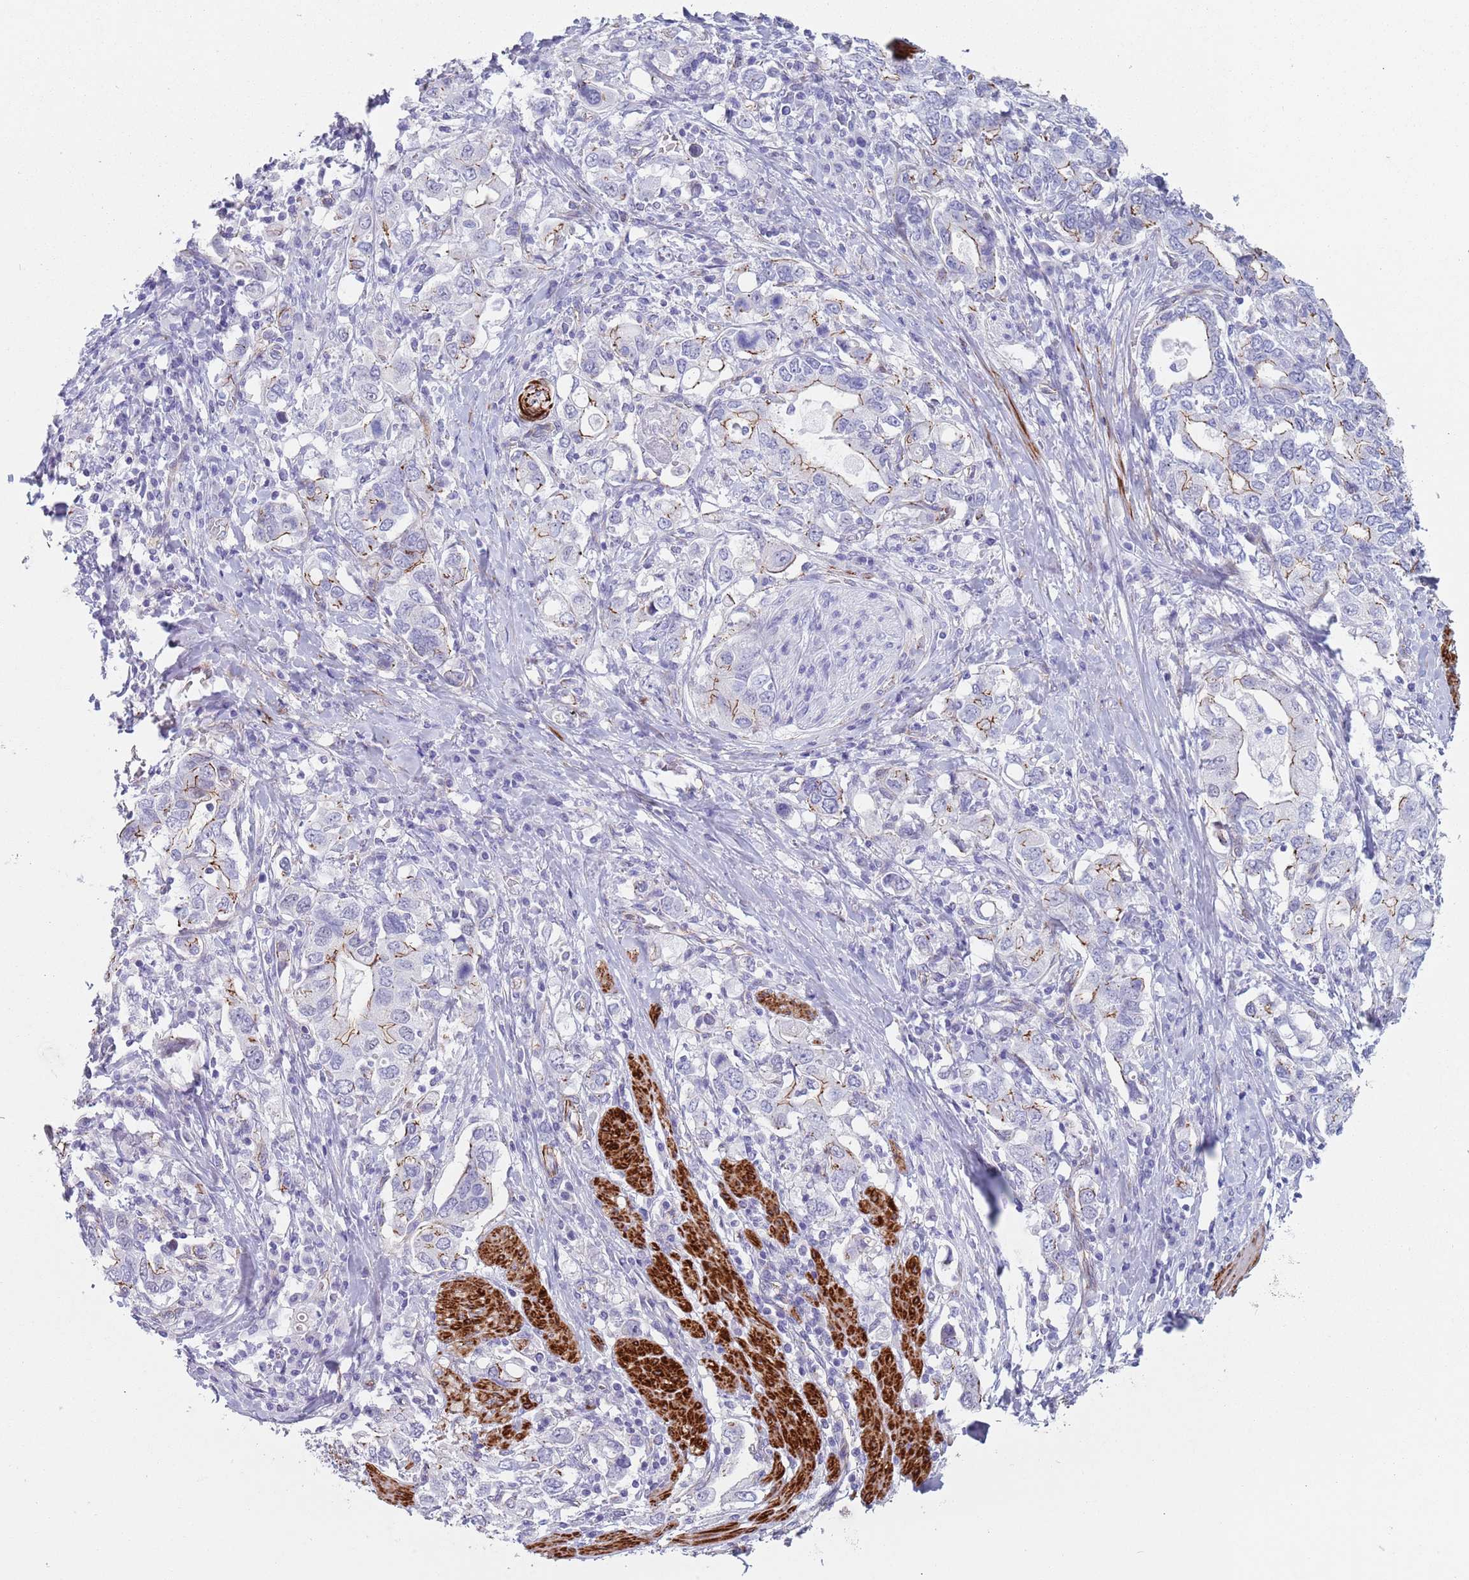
{"staining": {"intensity": "weak", "quantity": "<25%", "location": "cytoplasmic/membranous"}, "tissue": "stomach cancer", "cell_type": "Tumor cells", "image_type": "cancer", "snomed": [{"axis": "morphology", "description": "Adenocarcinoma, NOS"}, {"axis": "topography", "description": "Stomach, upper"}, {"axis": "topography", "description": "Stomach"}], "caption": "High power microscopy micrograph of an immunohistochemistry (IHC) photomicrograph of stomach cancer, revealing no significant expression in tumor cells.", "gene": "OR5A2", "patient": {"sex": "male", "age": 62}}